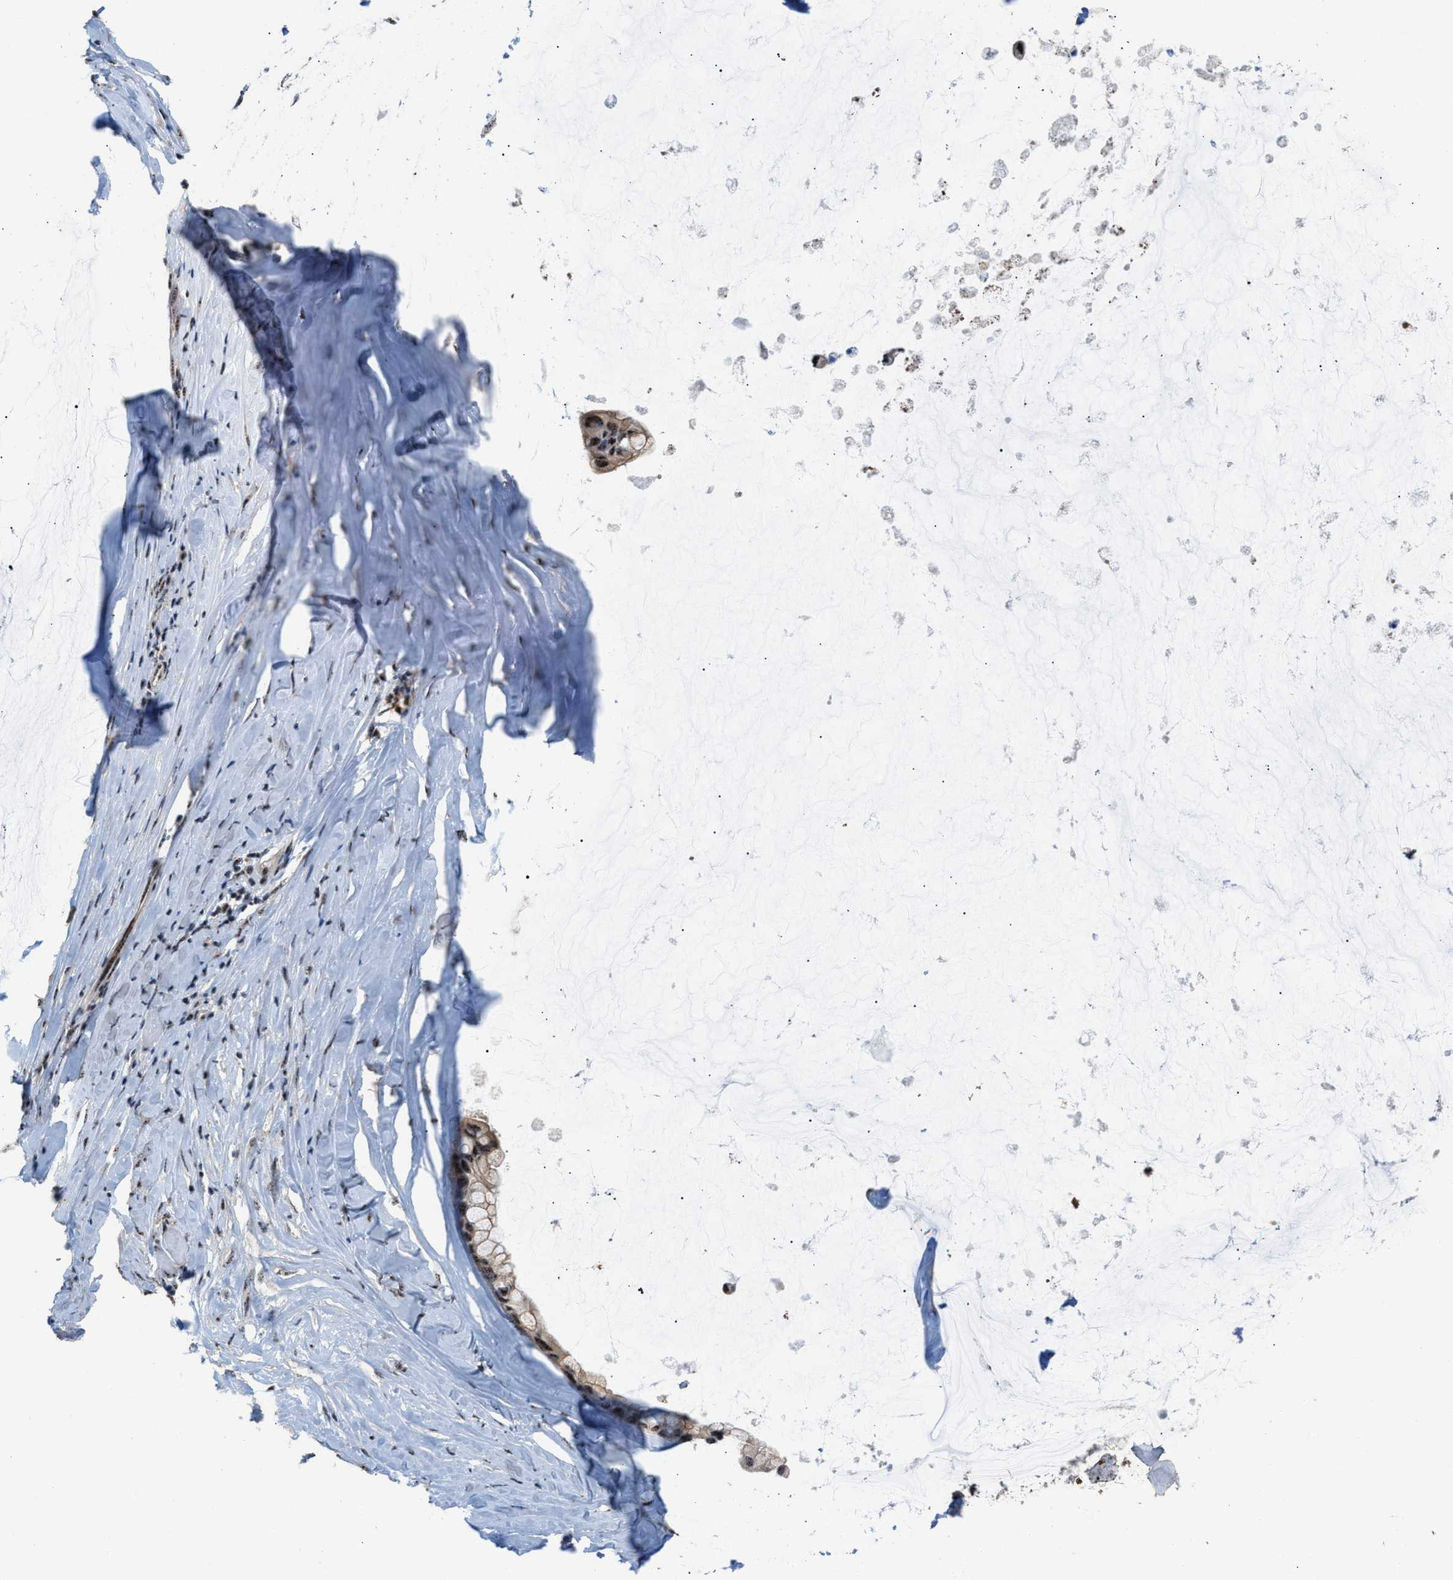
{"staining": {"intensity": "moderate", "quantity": ">75%", "location": "cytoplasmic/membranous,nuclear"}, "tissue": "ovarian cancer", "cell_type": "Tumor cells", "image_type": "cancer", "snomed": [{"axis": "morphology", "description": "Cystadenocarcinoma, mucinous, NOS"}, {"axis": "topography", "description": "Ovary"}], "caption": "Immunohistochemical staining of ovarian cancer (mucinous cystadenocarcinoma) reveals medium levels of moderate cytoplasmic/membranous and nuclear protein expression in approximately >75% of tumor cells.", "gene": "CENPP", "patient": {"sex": "female", "age": 39}}